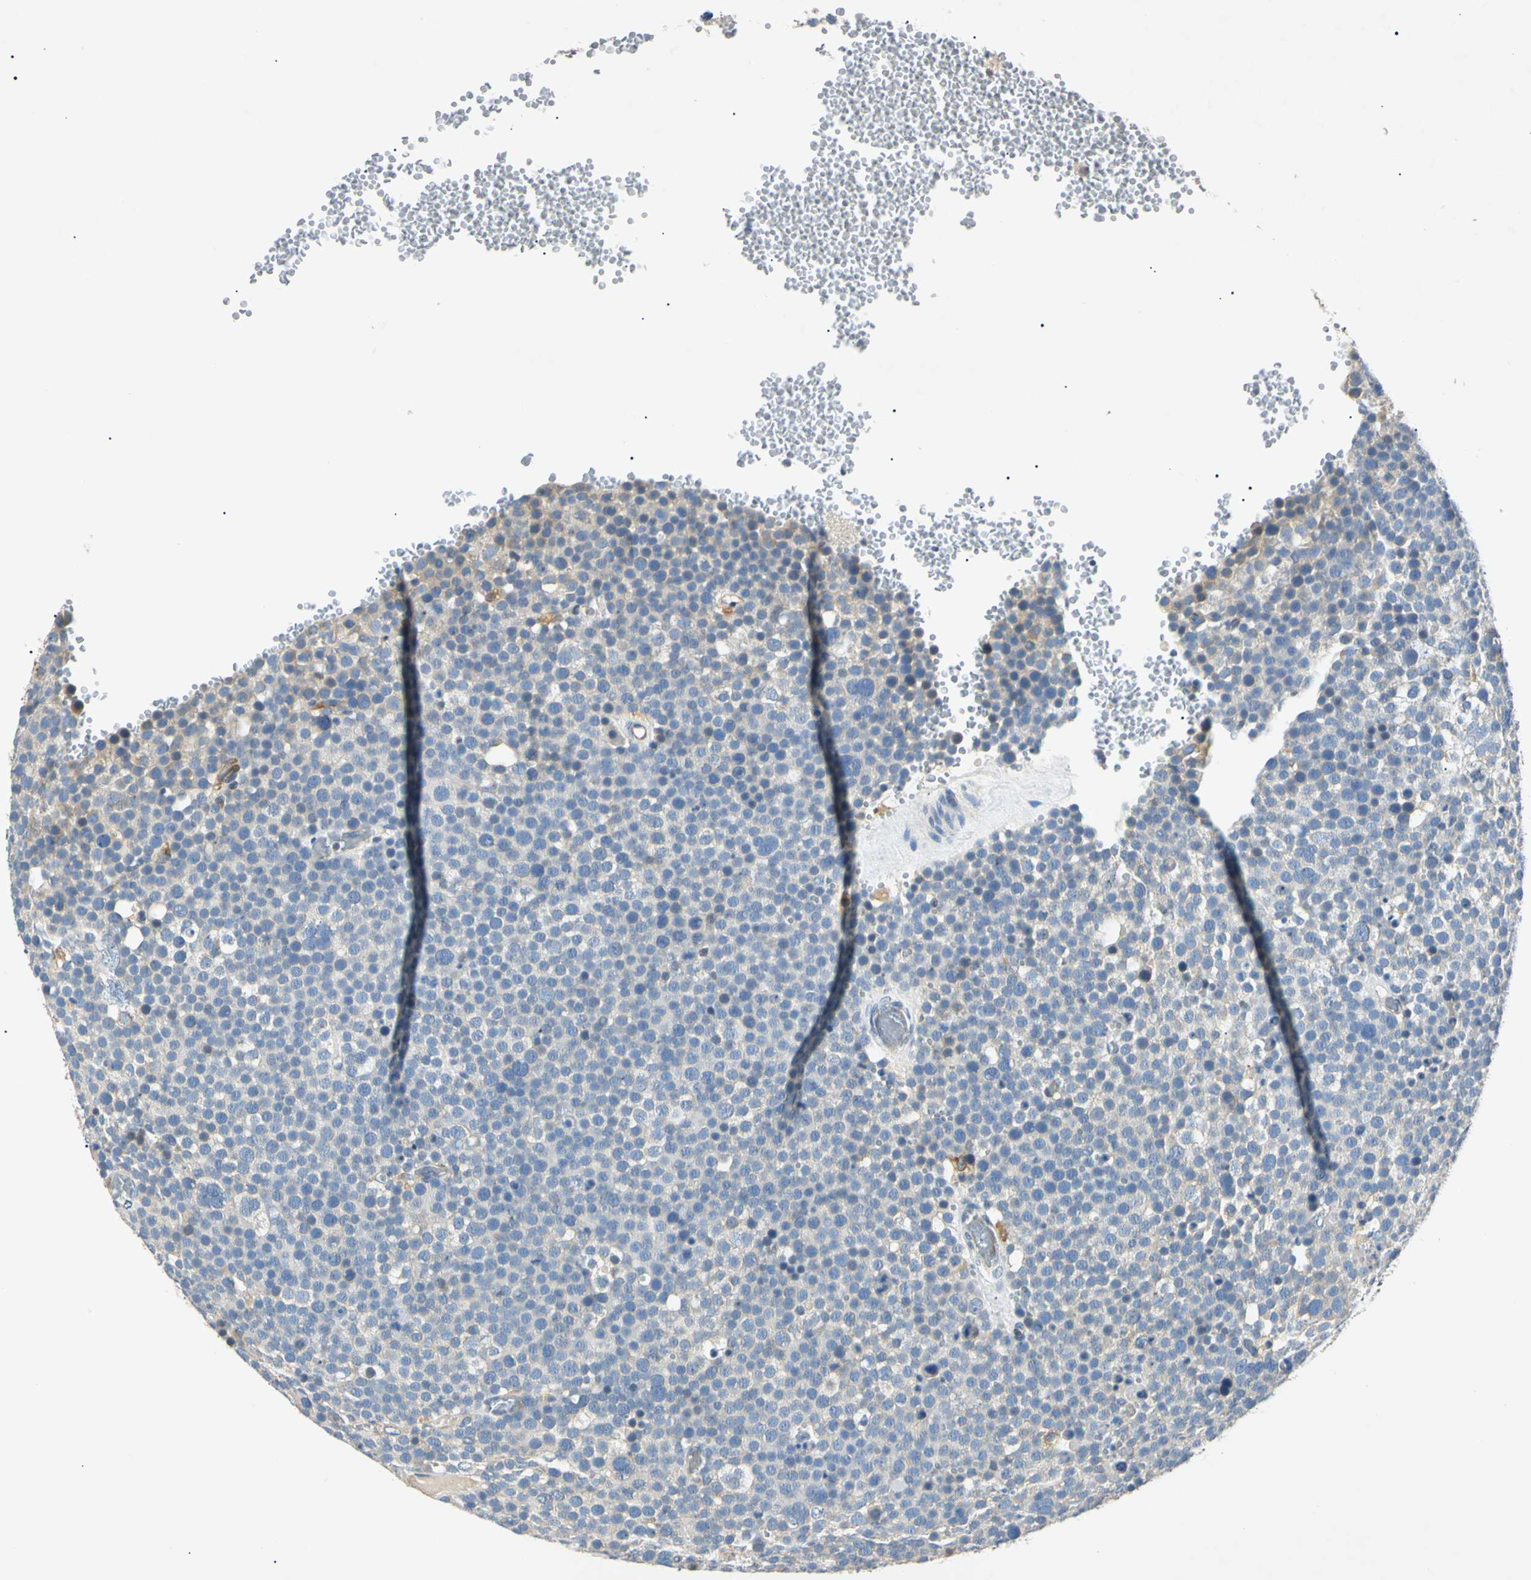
{"staining": {"intensity": "weak", "quantity": "25%-75%", "location": "cytoplasmic/membranous"}, "tissue": "testis cancer", "cell_type": "Tumor cells", "image_type": "cancer", "snomed": [{"axis": "morphology", "description": "Seminoma, NOS"}, {"axis": "topography", "description": "Testis"}], "caption": "Testis cancer (seminoma) stained for a protein shows weak cytoplasmic/membranous positivity in tumor cells. (Stains: DAB in brown, nuclei in blue, Microscopy: brightfield microscopy at high magnification).", "gene": "DNAJB12", "patient": {"sex": "male", "age": 71}}